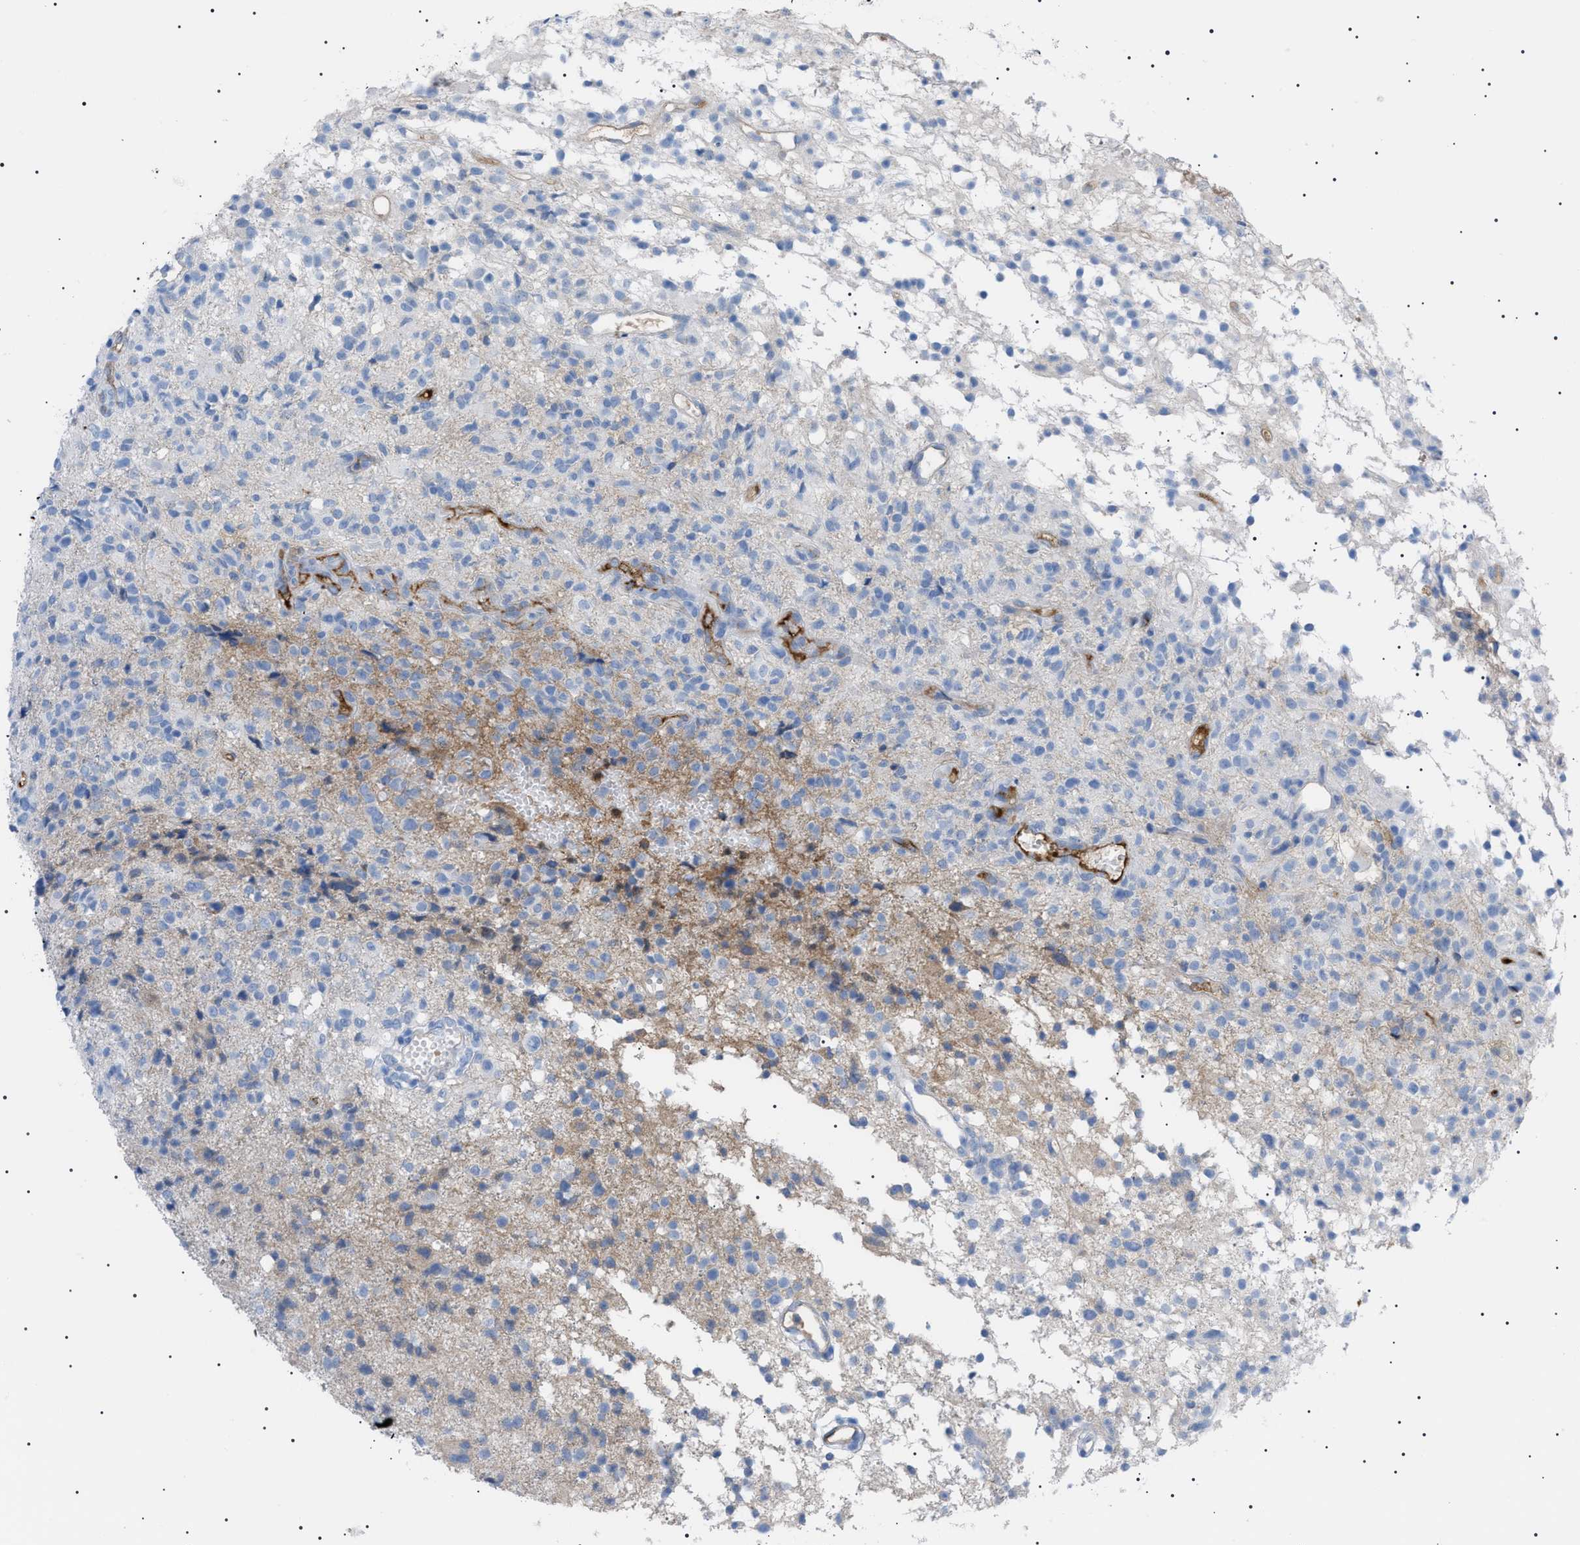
{"staining": {"intensity": "weak", "quantity": "25%-75%", "location": "cytoplasmic/membranous"}, "tissue": "glioma", "cell_type": "Tumor cells", "image_type": "cancer", "snomed": [{"axis": "morphology", "description": "Glioma, malignant, High grade"}, {"axis": "topography", "description": "Brain"}], "caption": "High-grade glioma (malignant) stained with a protein marker shows weak staining in tumor cells.", "gene": "LPA", "patient": {"sex": "female", "age": 59}}